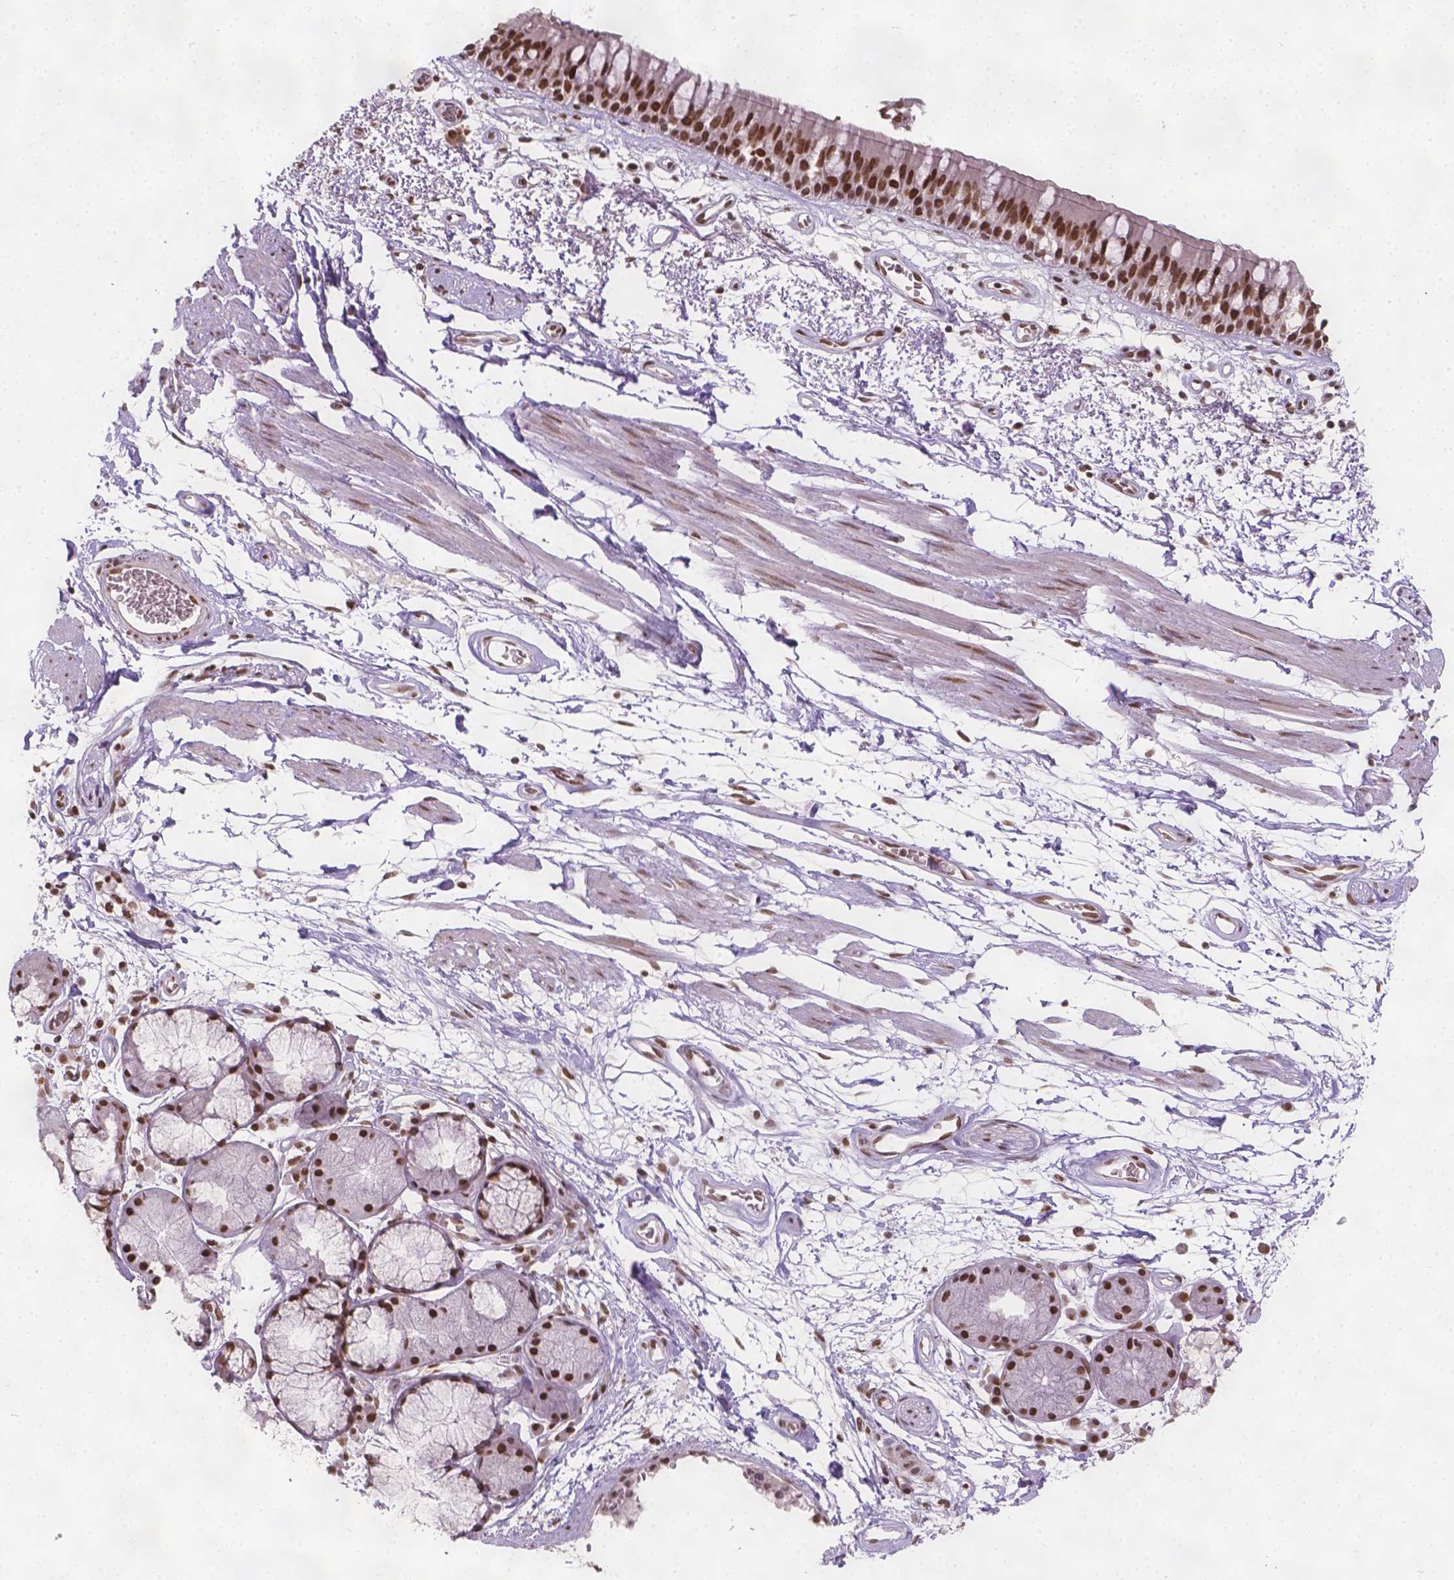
{"staining": {"intensity": "strong", "quantity": ">75%", "location": "nuclear"}, "tissue": "bronchus", "cell_type": "Respiratory epithelial cells", "image_type": "normal", "snomed": [{"axis": "morphology", "description": "Normal tissue, NOS"}, {"axis": "morphology", "description": "Squamous cell carcinoma, NOS"}, {"axis": "topography", "description": "Cartilage tissue"}, {"axis": "topography", "description": "Bronchus"}, {"axis": "topography", "description": "Lung"}], "caption": "Strong nuclear staining for a protein is appreciated in approximately >75% of respiratory epithelial cells of benign bronchus using immunohistochemistry (IHC).", "gene": "FANCE", "patient": {"sex": "male", "age": 66}}